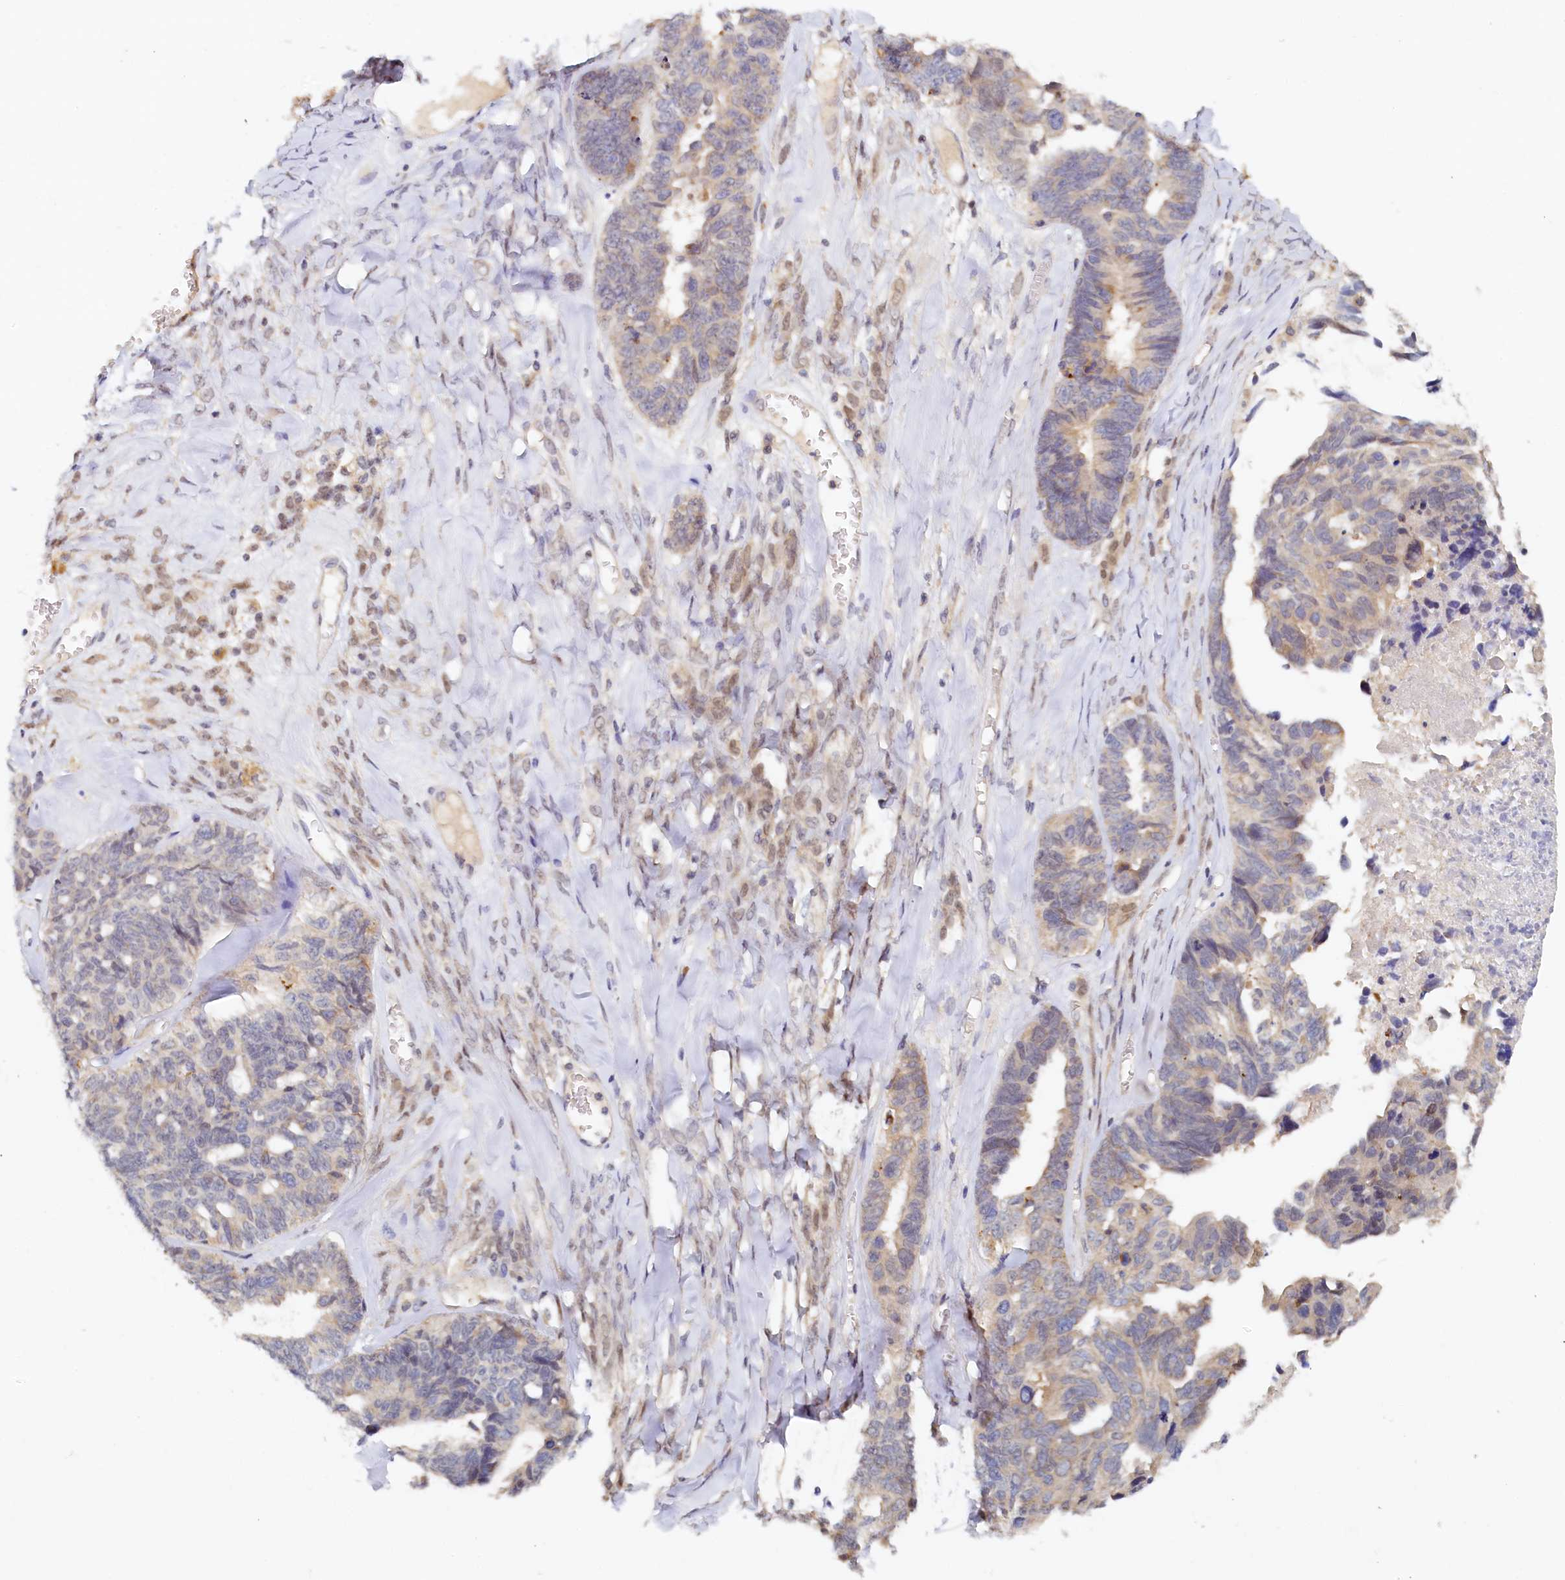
{"staining": {"intensity": "weak", "quantity": "<25%", "location": "cytoplasmic/membranous"}, "tissue": "ovarian cancer", "cell_type": "Tumor cells", "image_type": "cancer", "snomed": [{"axis": "morphology", "description": "Cystadenocarcinoma, serous, NOS"}, {"axis": "topography", "description": "Ovary"}], "caption": "The photomicrograph displays no staining of tumor cells in ovarian cancer (serous cystadenocarcinoma).", "gene": "PAAF1", "patient": {"sex": "female", "age": 79}}